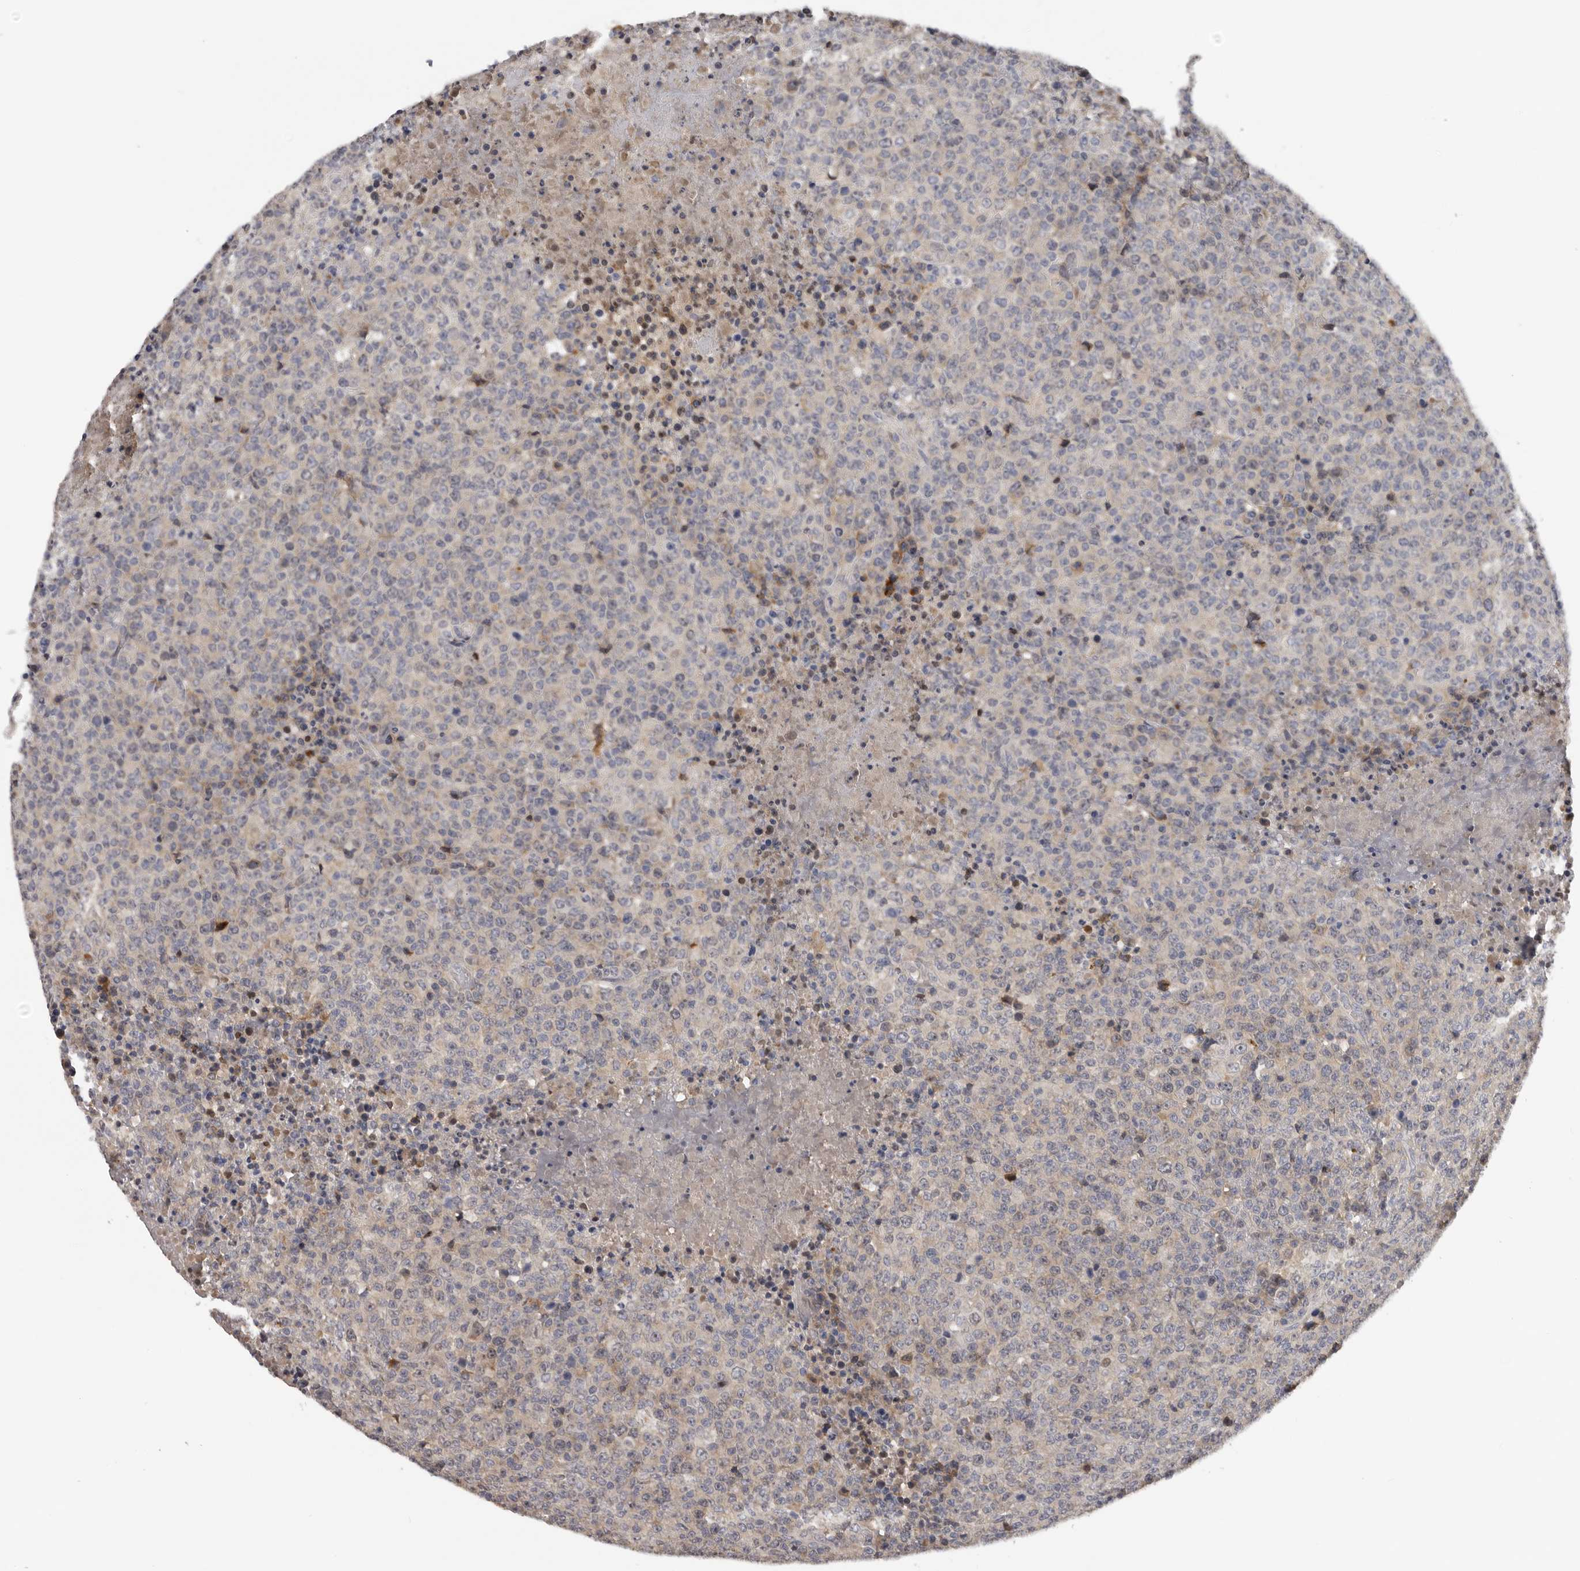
{"staining": {"intensity": "negative", "quantity": "none", "location": "none"}, "tissue": "lymphoma", "cell_type": "Tumor cells", "image_type": "cancer", "snomed": [{"axis": "morphology", "description": "Malignant lymphoma, non-Hodgkin's type, High grade"}, {"axis": "topography", "description": "Lymph node"}], "caption": "This photomicrograph is of high-grade malignant lymphoma, non-Hodgkin's type stained with immunohistochemistry (IHC) to label a protein in brown with the nuclei are counter-stained blue. There is no positivity in tumor cells.", "gene": "KIF2B", "patient": {"sex": "male", "age": 13}}